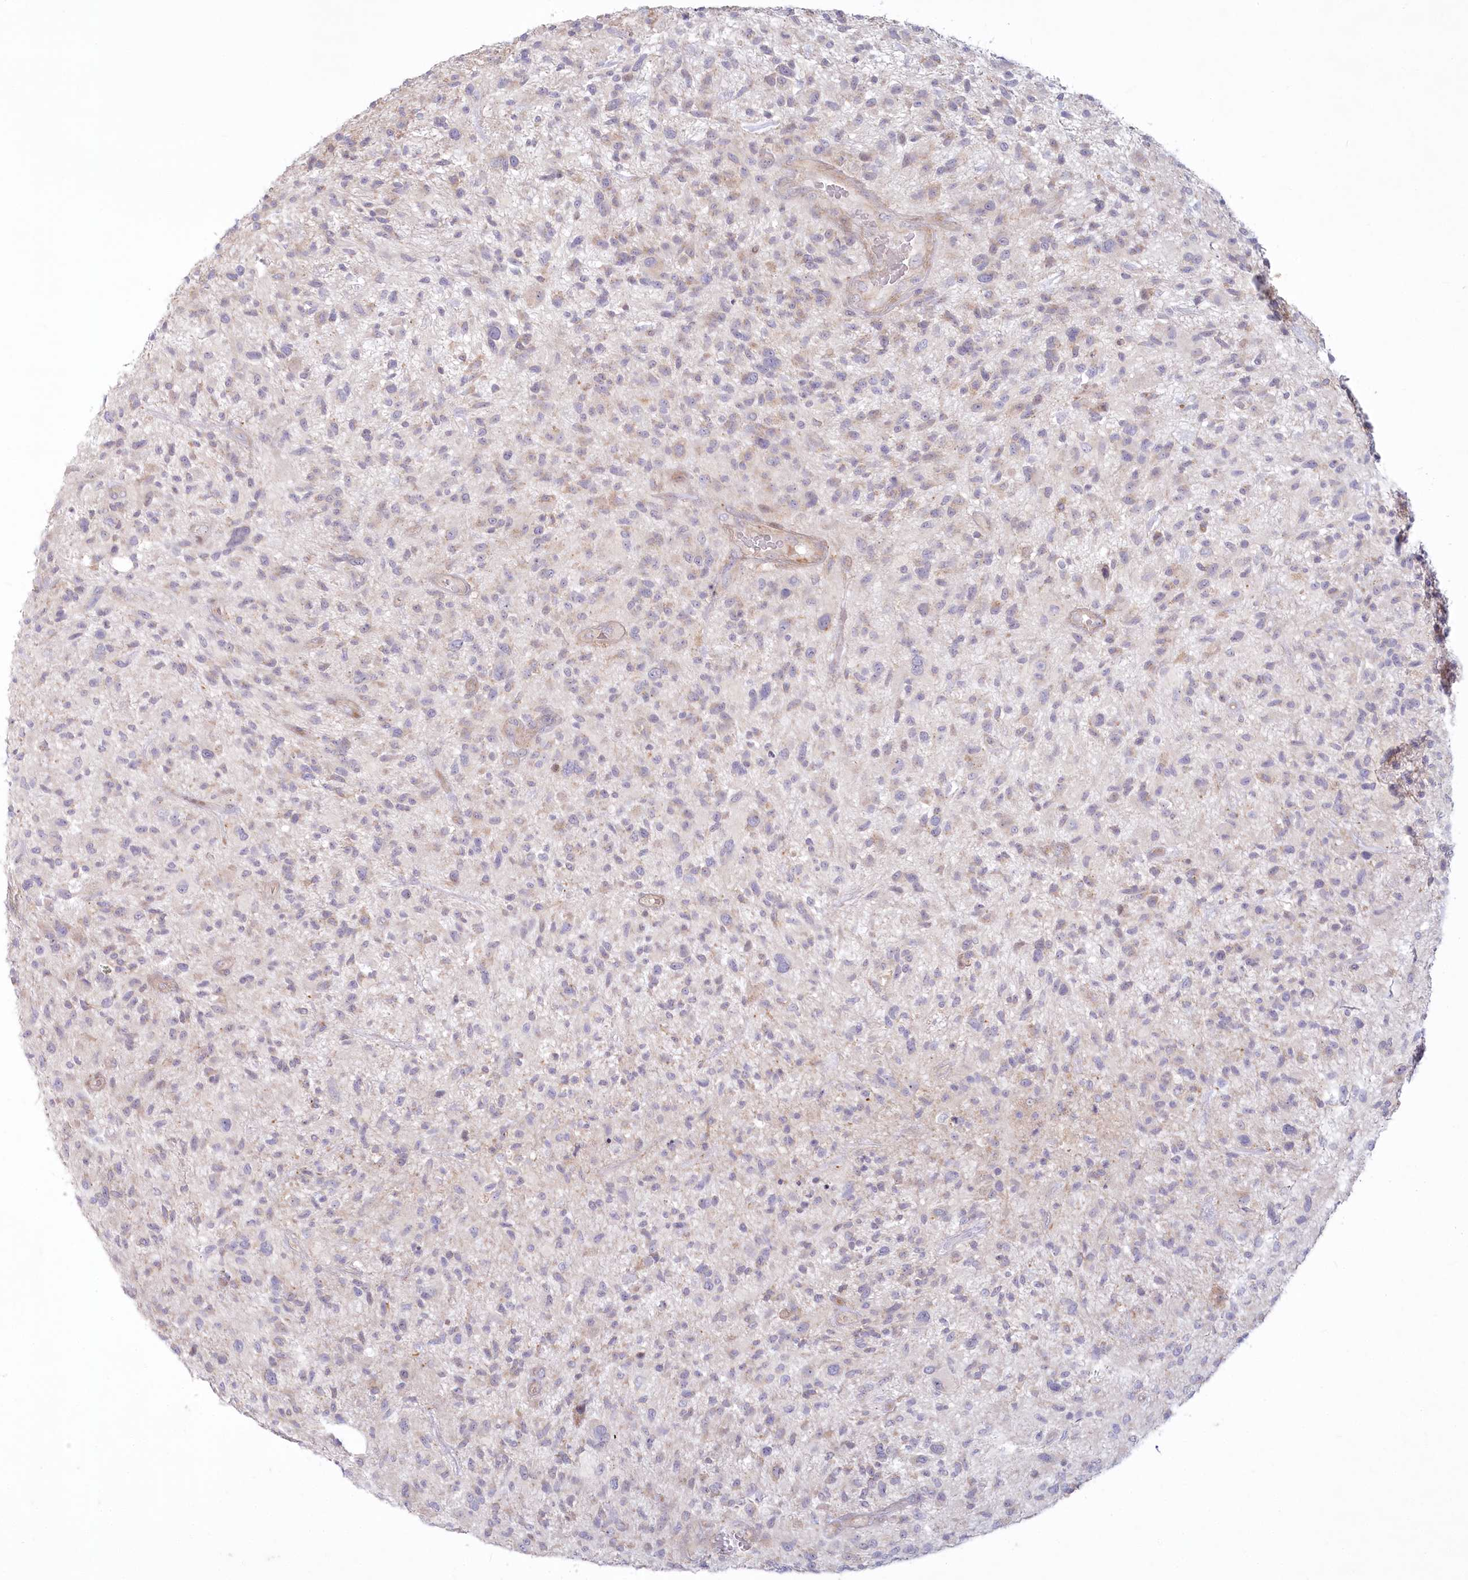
{"staining": {"intensity": "negative", "quantity": "none", "location": "none"}, "tissue": "glioma", "cell_type": "Tumor cells", "image_type": "cancer", "snomed": [{"axis": "morphology", "description": "Glioma, malignant, High grade"}, {"axis": "topography", "description": "Brain"}], "caption": "This micrograph is of malignant glioma (high-grade) stained with IHC to label a protein in brown with the nuclei are counter-stained blue. There is no positivity in tumor cells.", "gene": "MTG1", "patient": {"sex": "male", "age": 47}}